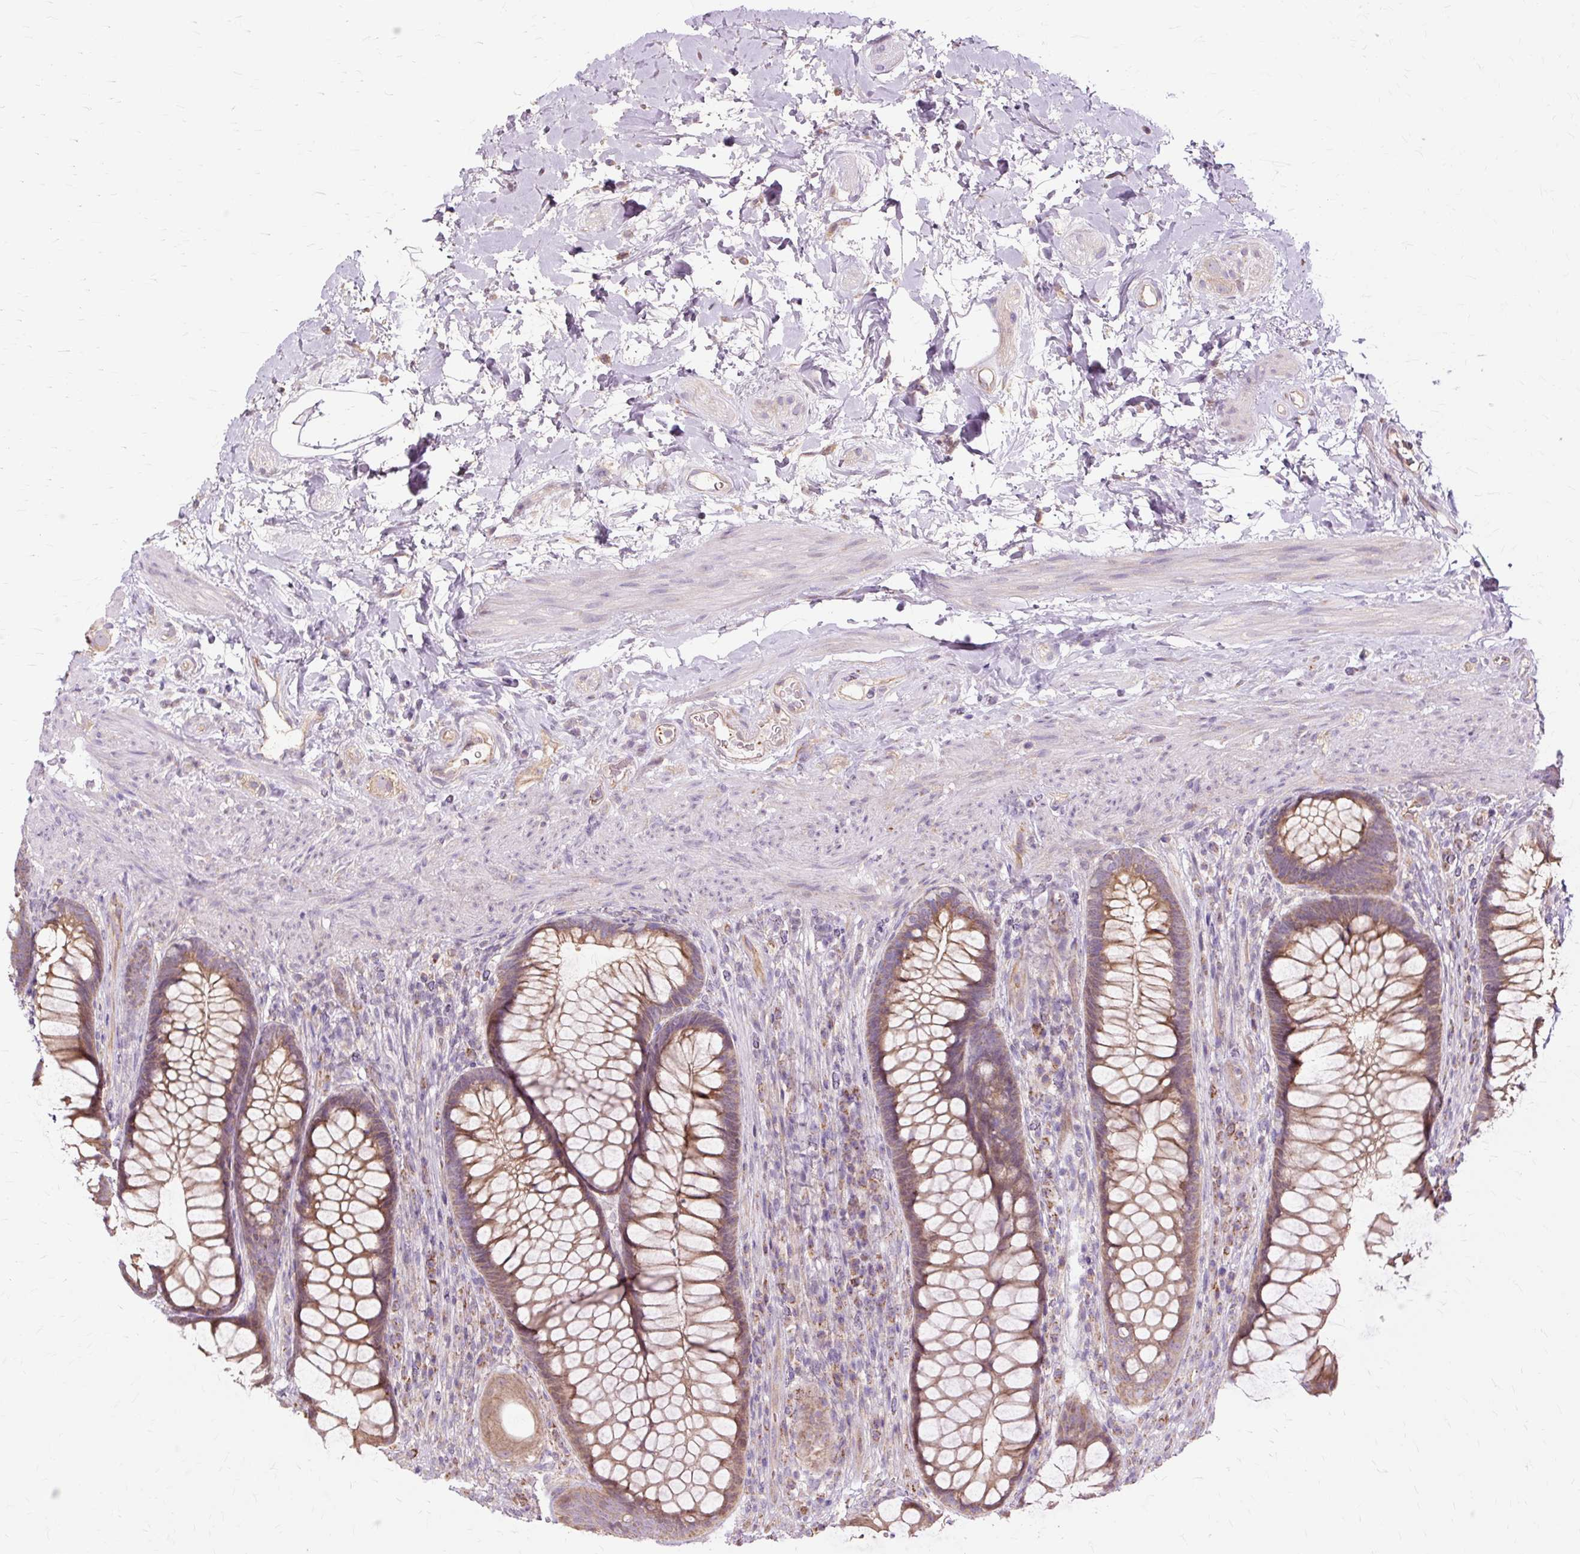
{"staining": {"intensity": "moderate", "quantity": ">75%", "location": "cytoplasmic/membranous"}, "tissue": "rectum", "cell_type": "Glandular cells", "image_type": "normal", "snomed": [{"axis": "morphology", "description": "Normal tissue, NOS"}, {"axis": "topography", "description": "Rectum"}], "caption": "This micrograph reveals immunohistochemistry staining of benign human rectum, with medium moderate cytoplasmic/membranous staining in about >75% of glandular cells.", "gene": "PDZD2", "patient": {"sex": "male", "age": 53}}